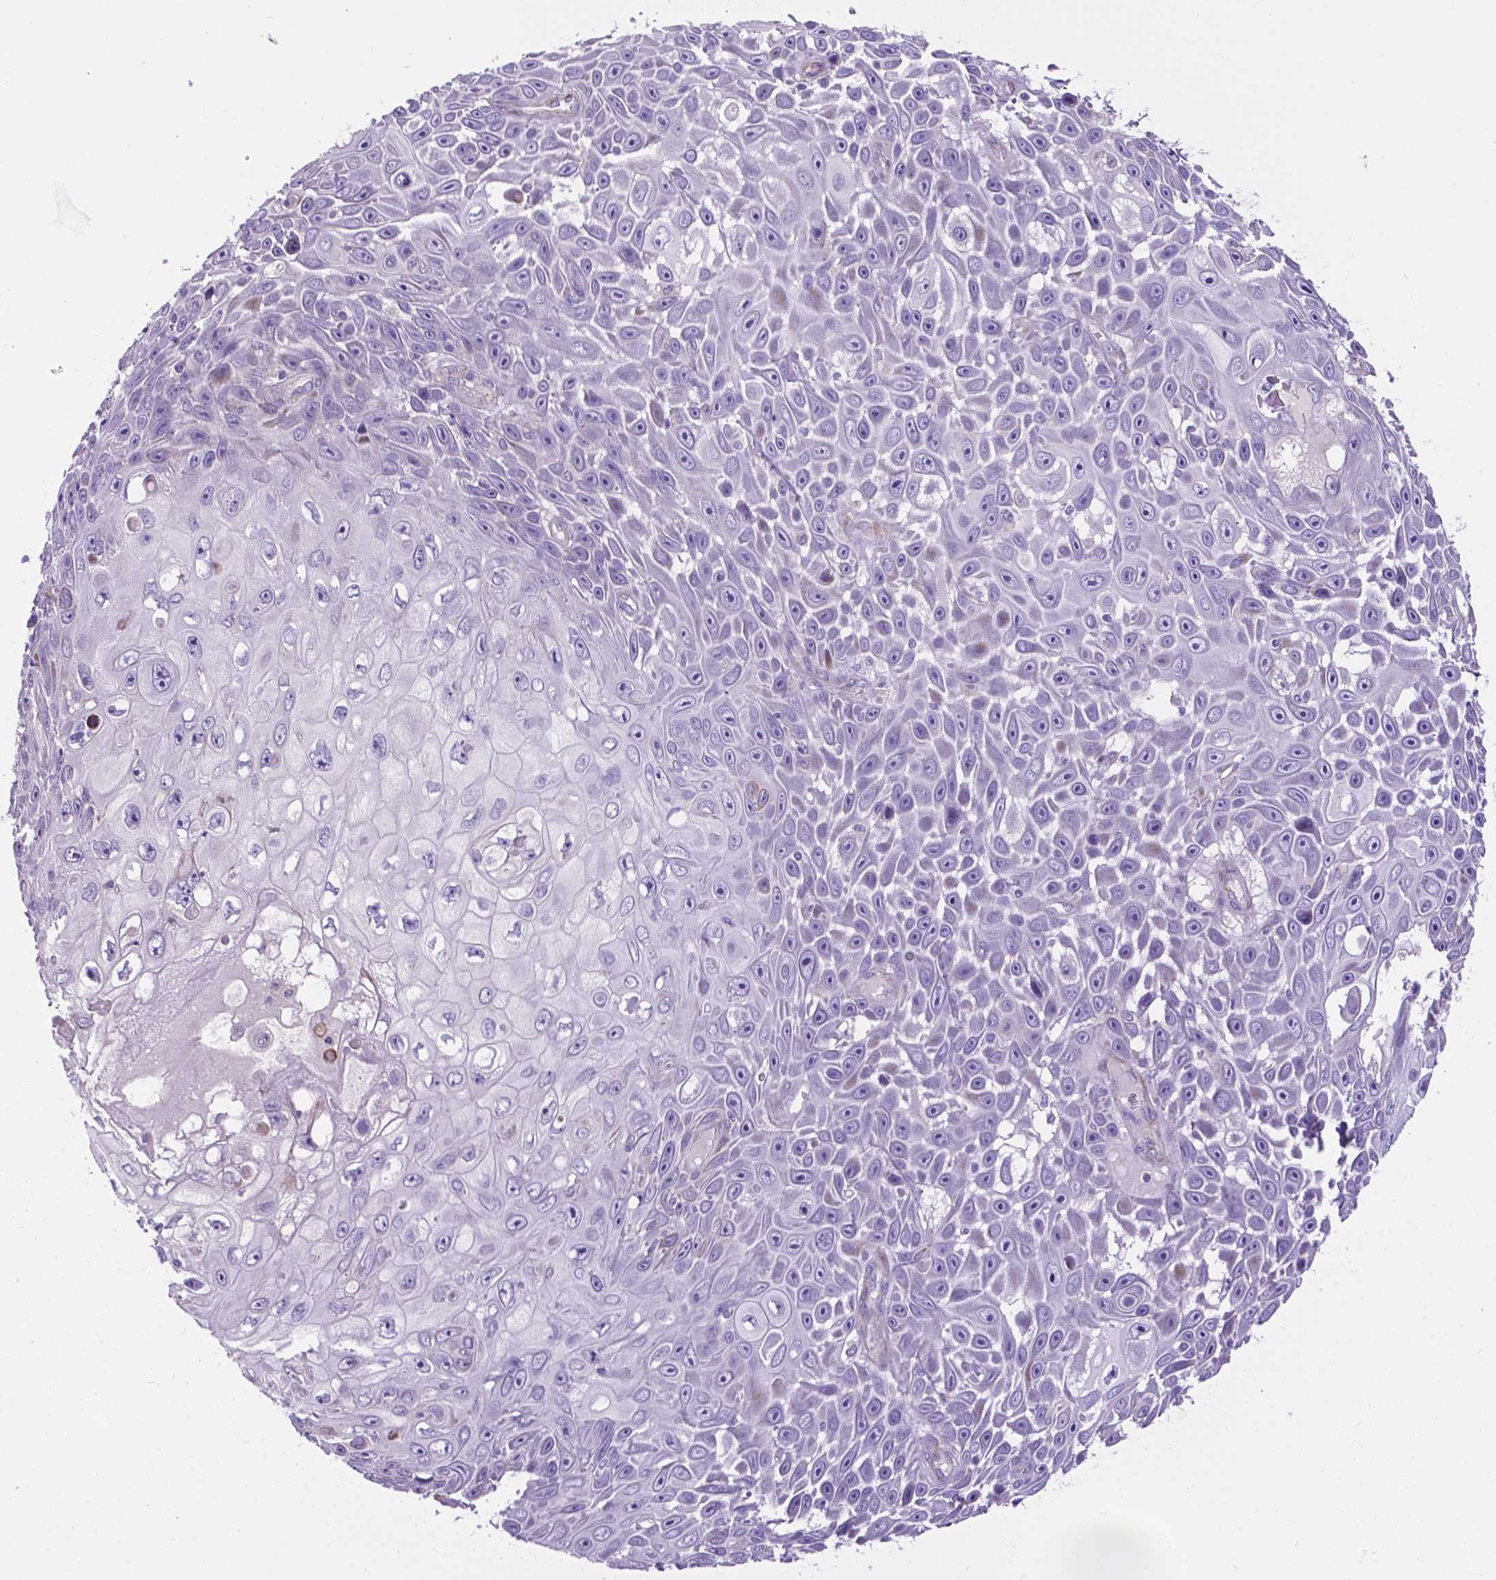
{"staining": {"intensity": "negative", "quantity": "none", "location": "none"}, "tissue": "skin cancer", "cell_type": "Tumor cells", "image_type": "cancer", "snomed": [{"axis": "morphology", "description": "Squamous cell carcinoma, NOS"}, {"axis": "topography", "description": "Skin"}], "caption": "High power microscopy photomicrograph of an IHC micrograph of squamous cell carcinoma (skin), revealing no significant positivity in tumor cells.", "gene": "PFKFB4", "patient": {"sex": "male", "age": 82}}